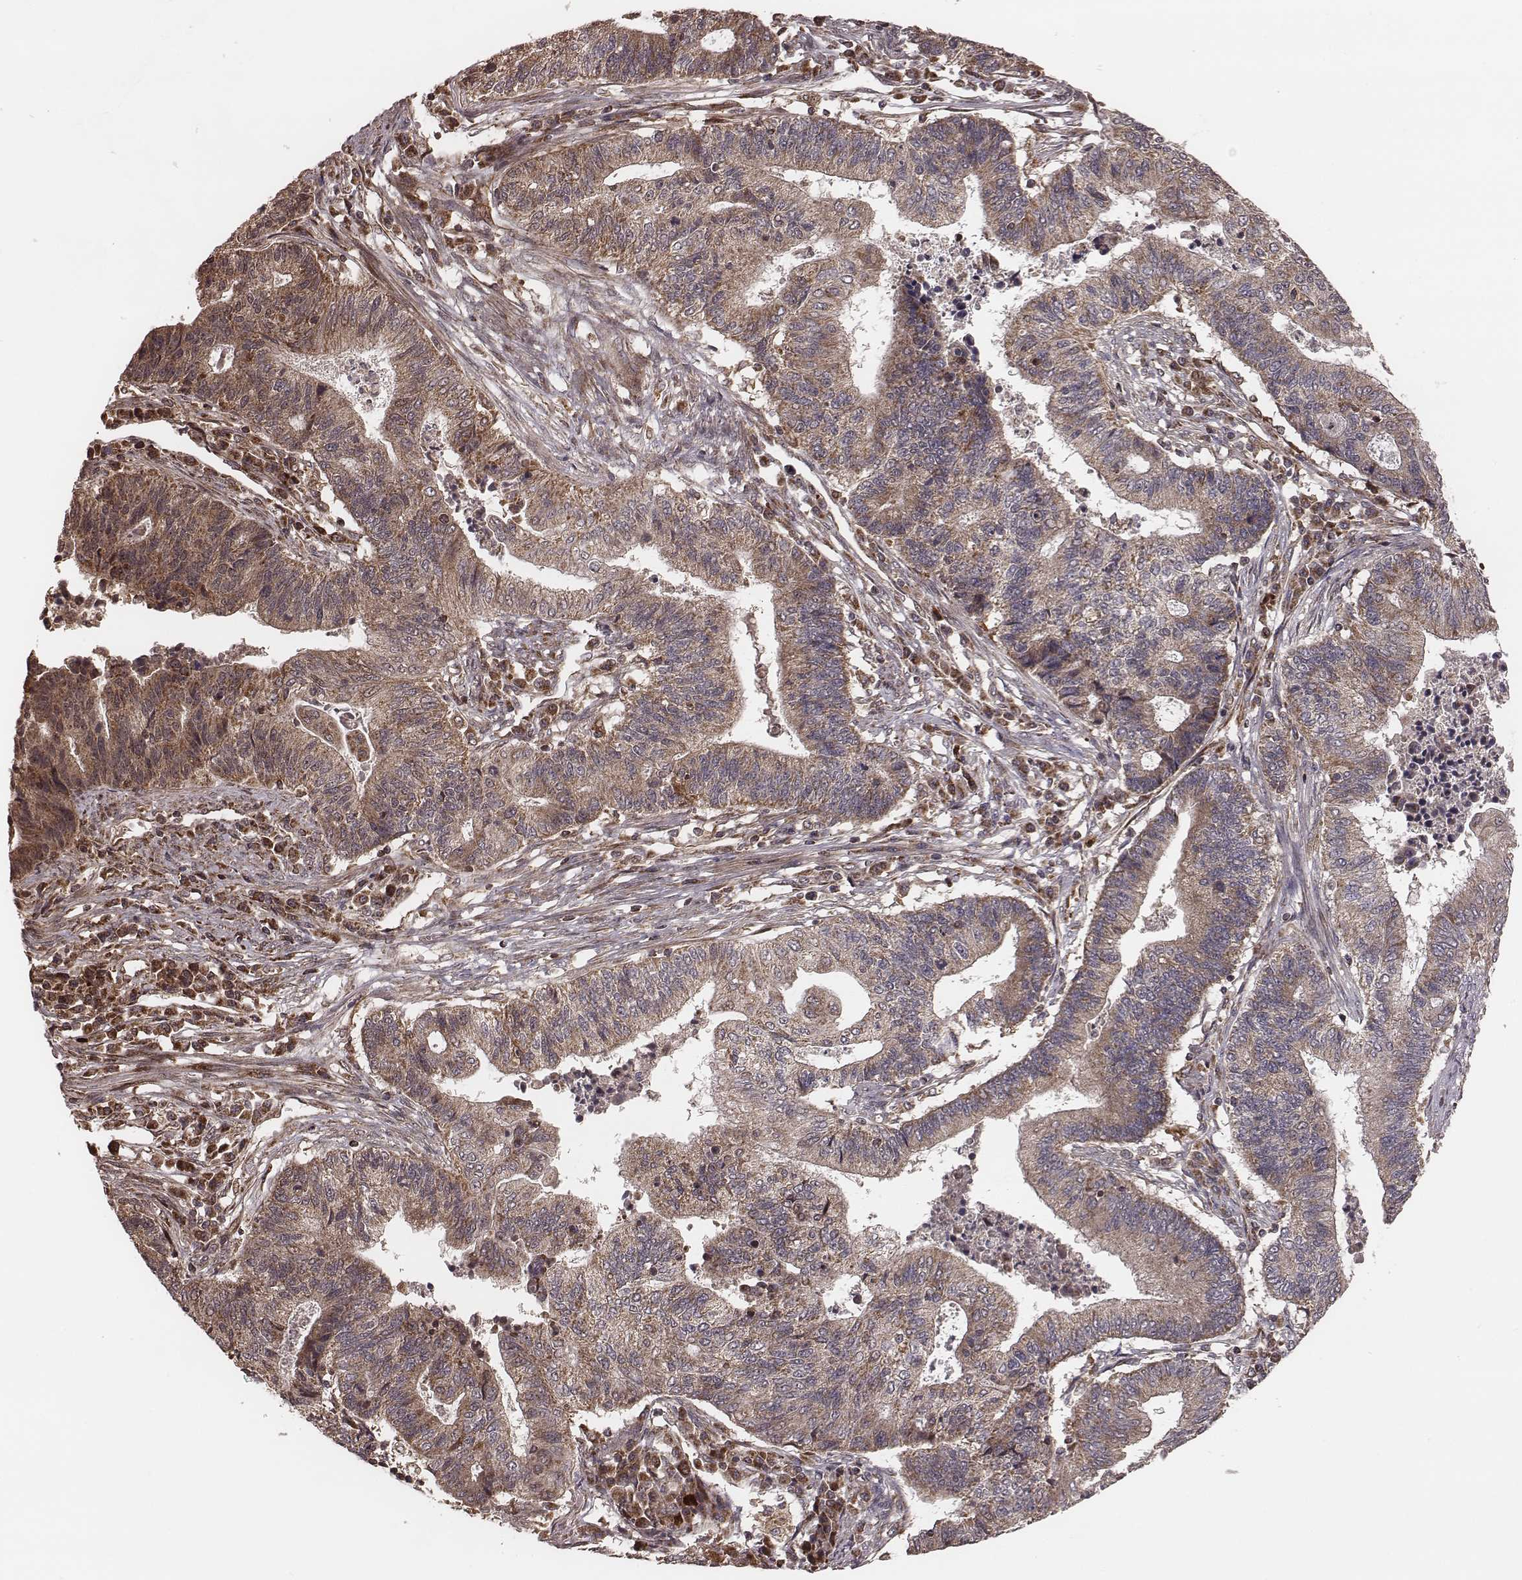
{"staining": {"intensity": "moderate", "quantity": ">75%", "location": "cytoplasmic/membranous"}, "tissue": "endometrial cancer", "cell_type": "Tumor cells", "image_type": "cancer", "snomed": [{"axis": "morphology", "description": "Adenocarcinoma, NOS"}, {"axis": "topography", "description": "Uterus"}, {"axis": "topography", "description": "Endometrium"}], "caption": "DAB (3,3'-diaminobenzidine) immunohistochemical staining of human endometrial cancer (adenocarcinoma) displays moderate cytoplasmic/membranous protein positivity in about >75% of tumor cells.", "gene": "ZDHHC21", "patient": {"sex": "female", "age": 54}}